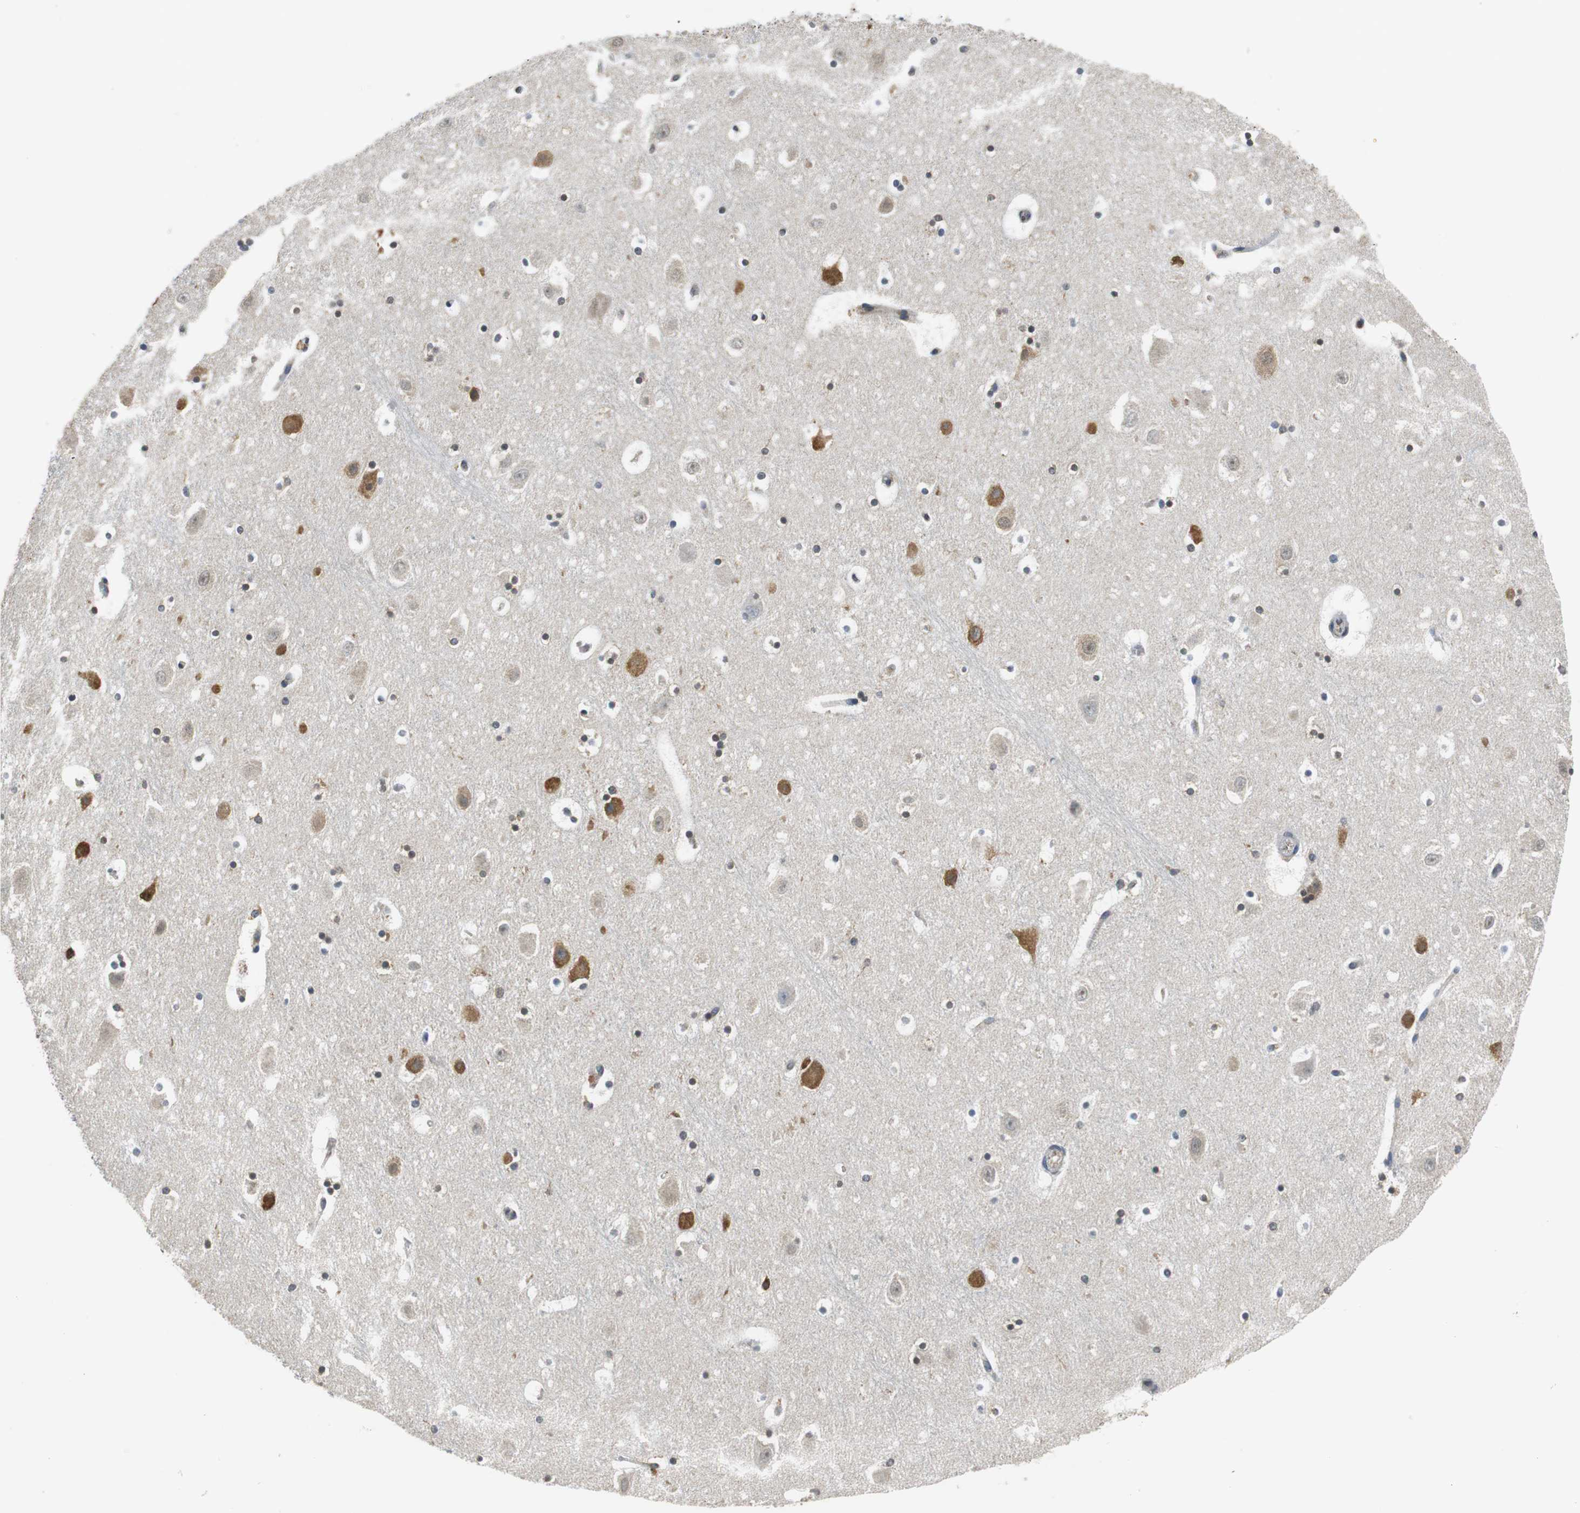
{"staining": {"intensity": "moderate", "quantity": ">75%", "location": "cytoplasmic/membranous"}, "tissue": "hippocampus", "cell_type": "Glial cells", "image_type": "normal", "snomed": [{"axis": "morphology", "description": "Normal tissue, NOS"}, {"axis": "topography", "description": "Hippocampus"}], "caption": "IHC of benign hippocampus reveals medium levels of moderate cytoplasmic/membranous positivity in approximately >75% of glial cells.", "gene": "CNOT3", "patient": {"sex": "male", "age": 45}}